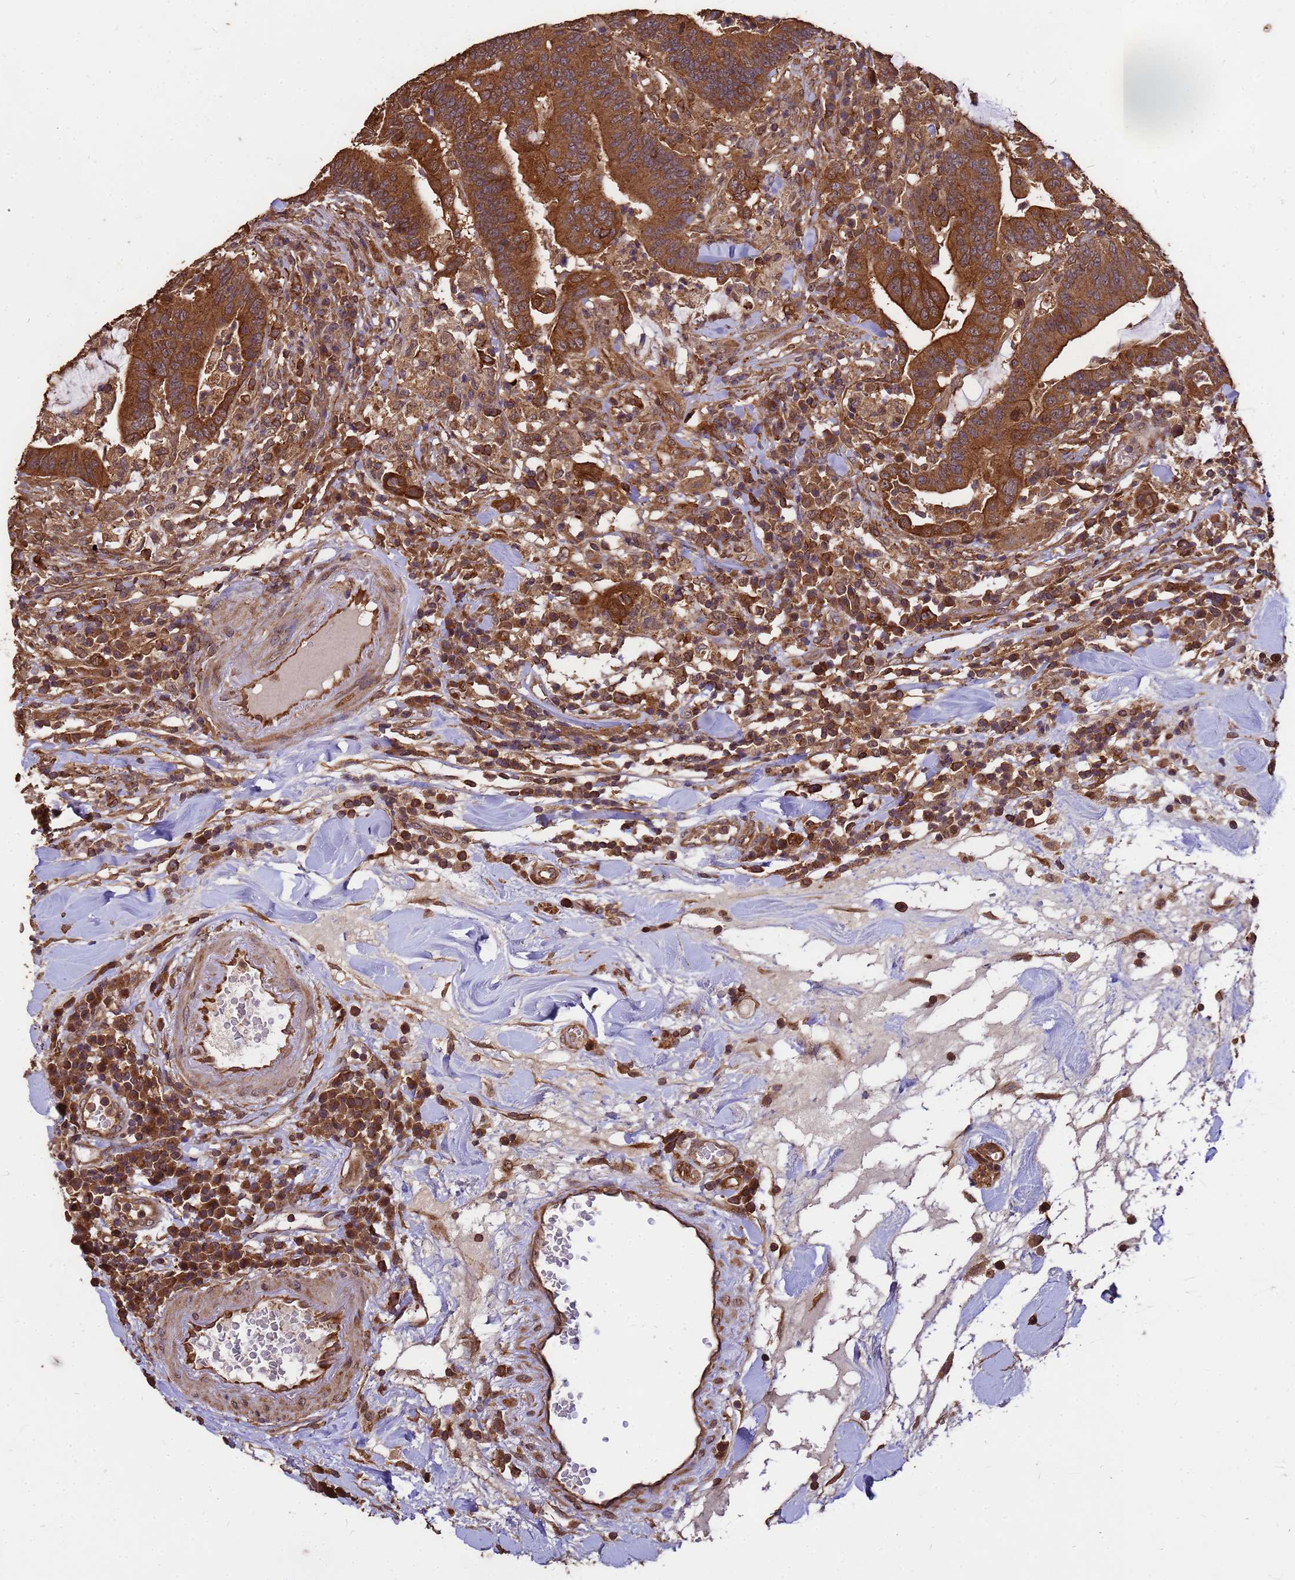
{"staining": {"intensity": "moderate", "quantity": ">75%", "location": "cytoplasmic/membranous"}, "tissue": "colorectal cancer", "cell_type": "Tumor cells", "image_type": "cancer", "snomed": [{"axis": "morphology", "description": "Adenocarcinoma, NOS"}, {"axis": "topography", "description": "Colon"}], "caption": "This micrograph displays colorectal cancer (adenocarcinoma) stained with IHC to label a protein in brown. The cytoplasmic/membranous of tumor cells show moderate positivity for the protein. Nuclei are counter-stained blue.", "gene": "ZNF618", "patient": {"sex": "female", "age": 66}}